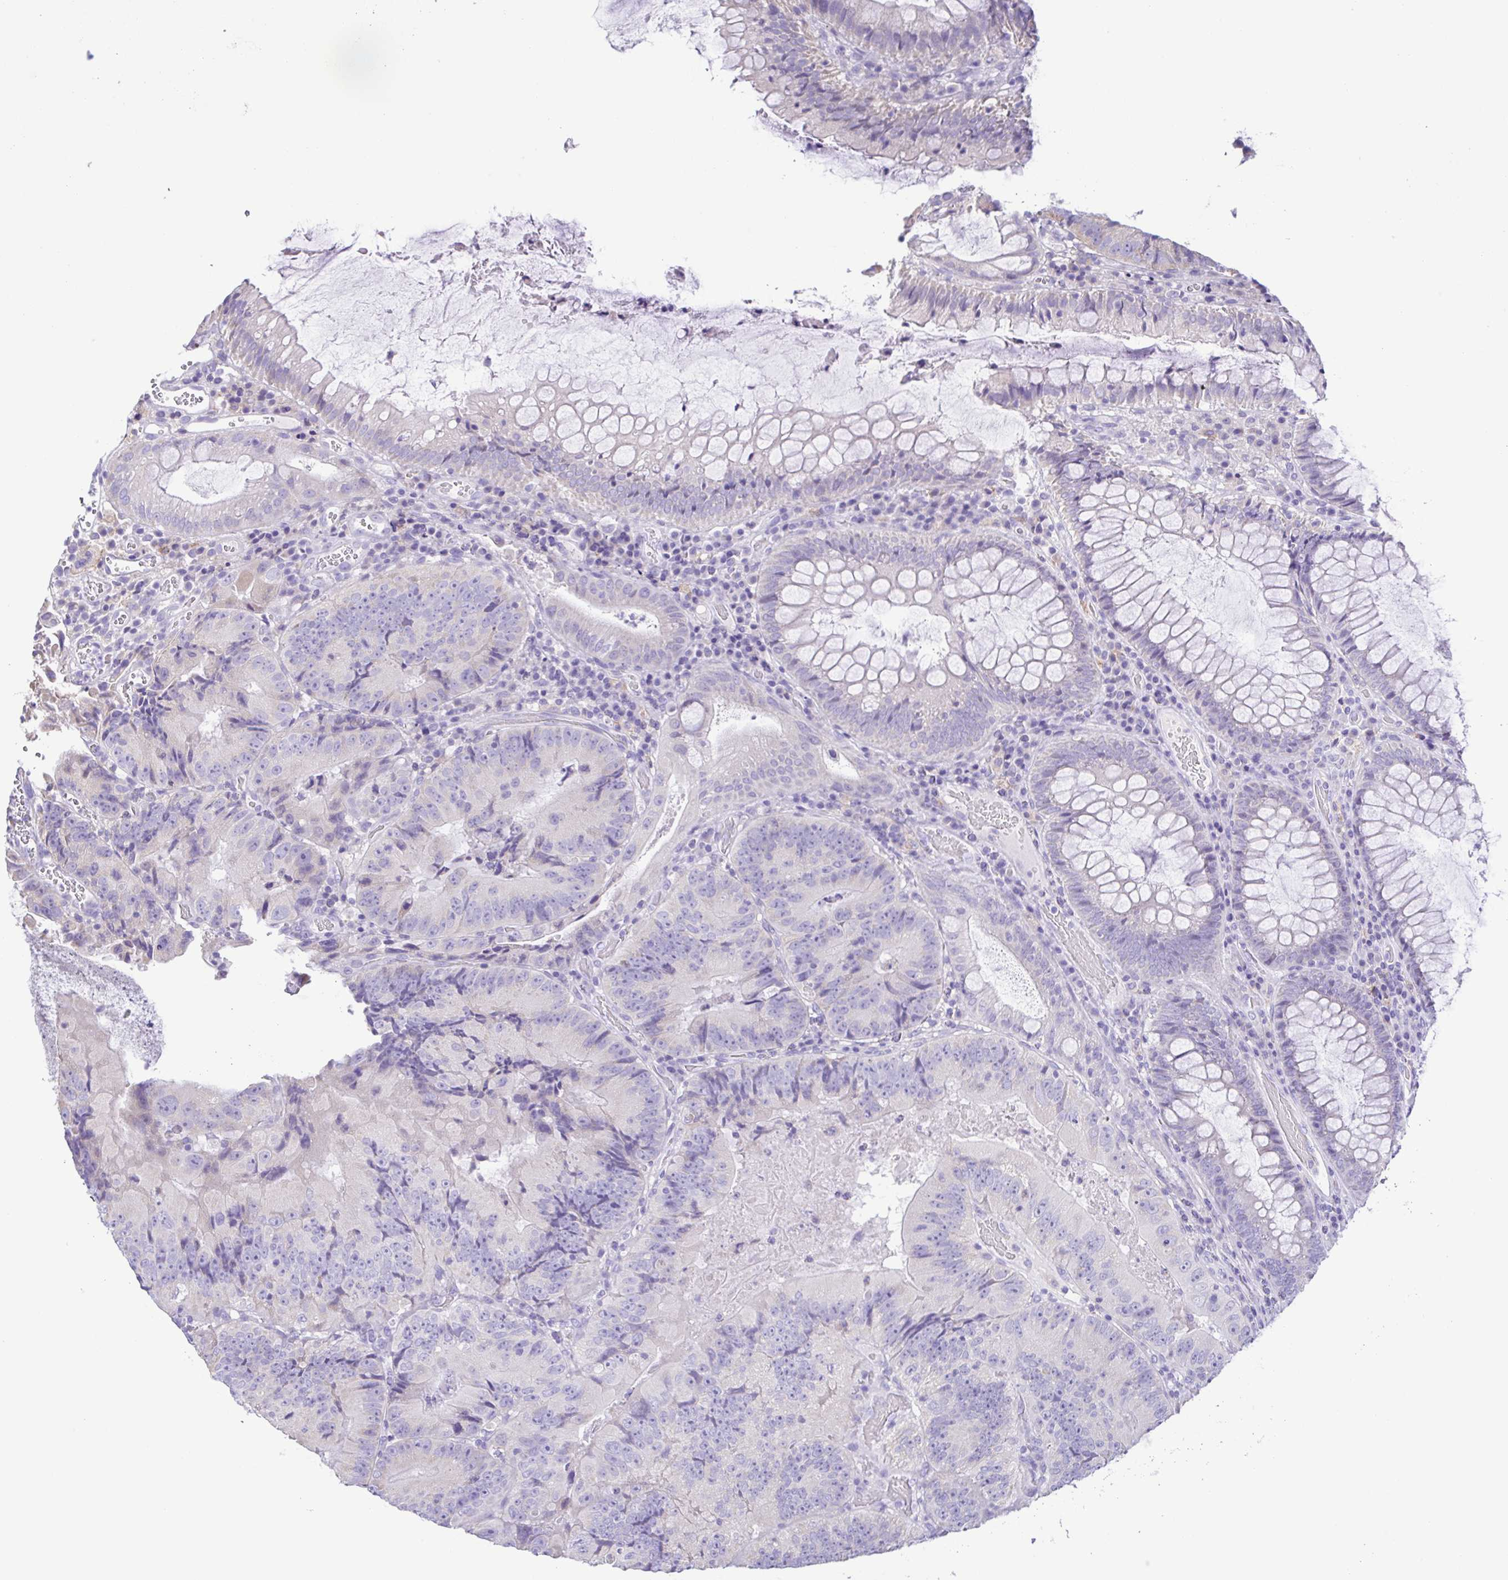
{"staining": {"intensity": "negative", "quantity": "none", "location": "none"}, "tissue": "colorectal cancer", "cell_type": "Tumor cells", "image_type": "cancer", "snomed": [{"axis": "morphology", "description": "Adenocarcinoma, NOS"}, {"axis": "topography", "description": "Colon"}], "caption": "The immunohistochemistry histopathology image has no significant expression in tumor cells of colorectal cancer tissue.", "gene": "CD72", "patient": {"sex": "female", "age": 86}}